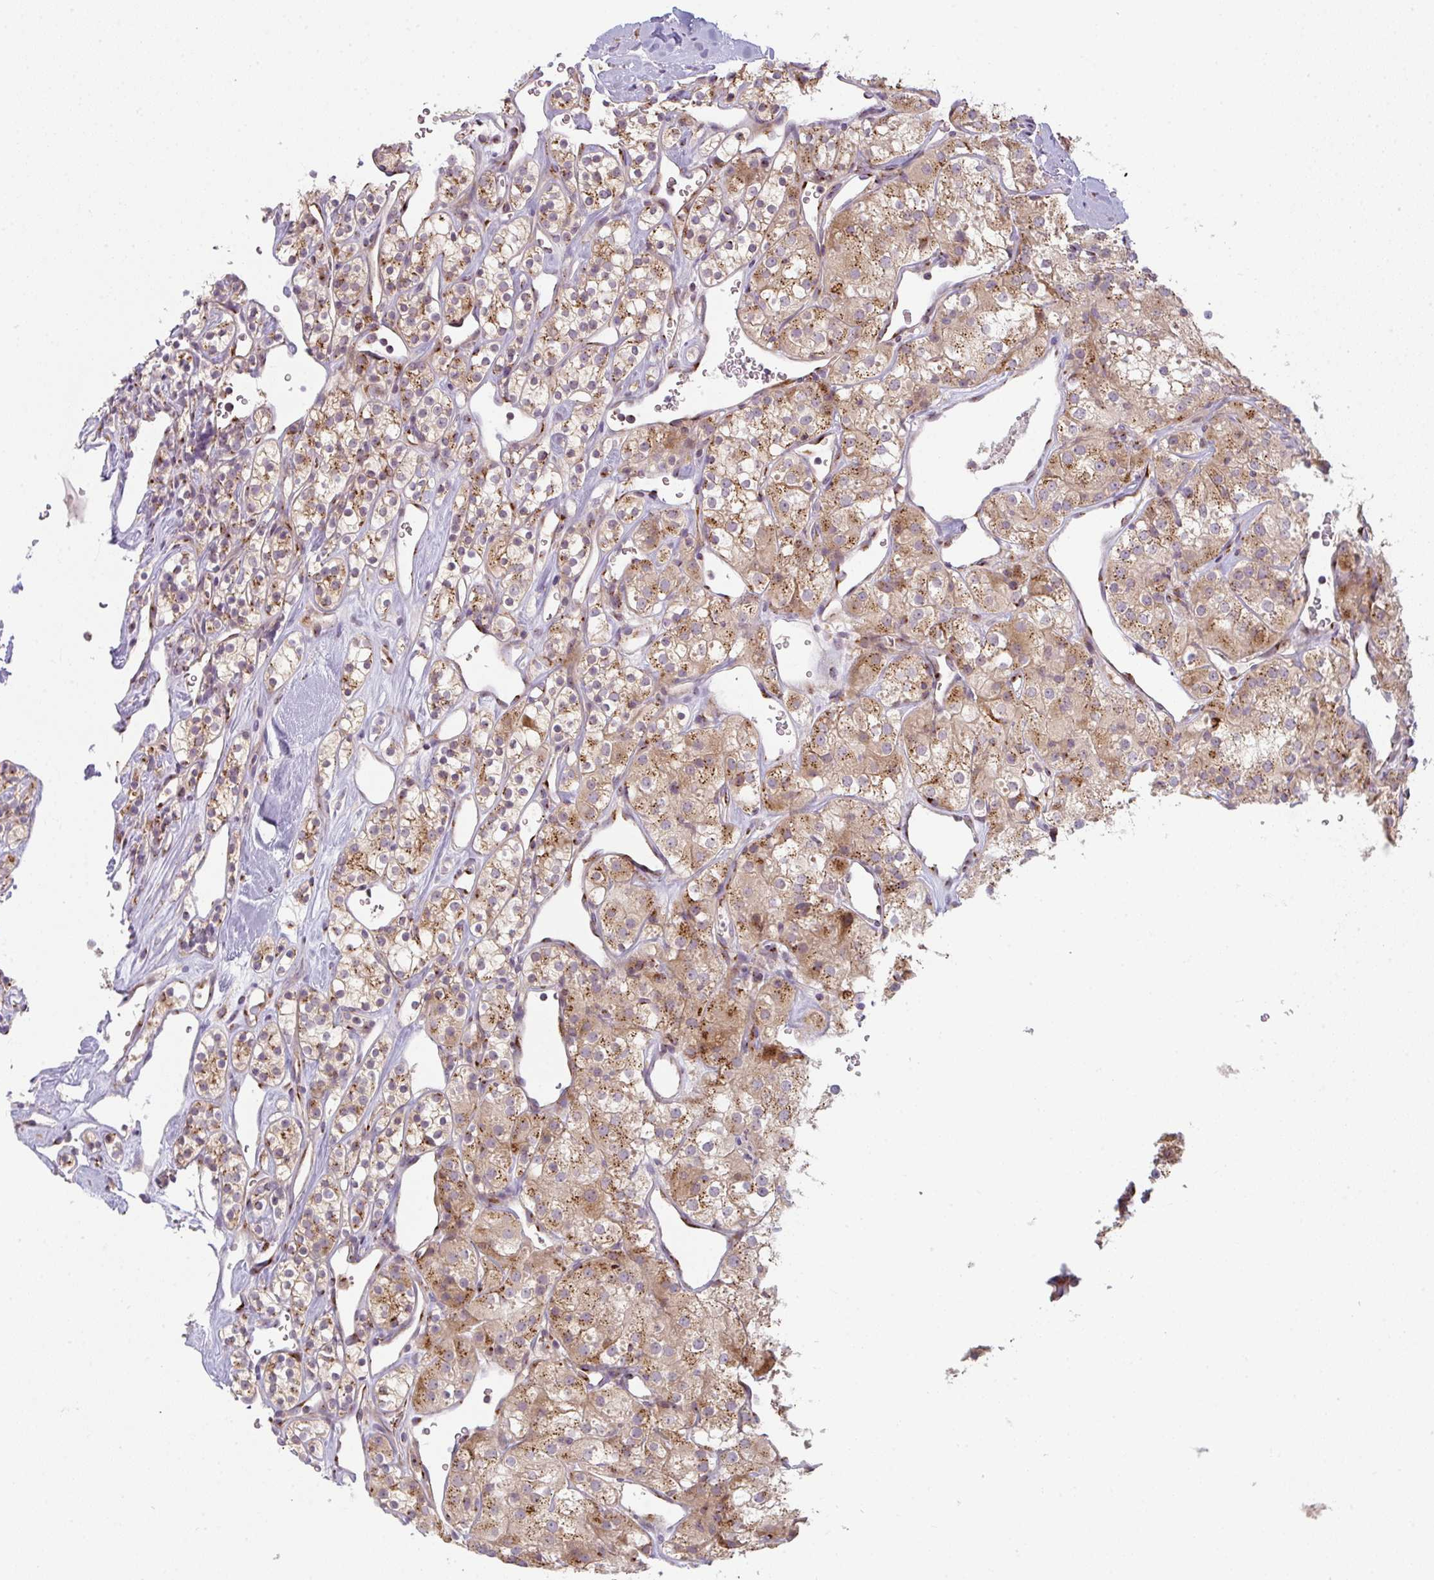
{"staining": {"intensity": "moderate", "quantity": ">75%", "location": "cytoplasmic/membranous"}, "tissue": "renal cancer", "cell_type": "Tumor cells", "image_type": "cancer", "snomed": [{"axis": "morphology", "description": "Adenocarcinoma, NOS"}, {"axis": "topography", "description": "Kidney"}], "caption": "Immunohistochemistry (DAB (3,3'-diaminobenzidine)) staining of renal cancer exhibits moderate cytoplasmic/membranous protein staining in about >75% of tumor cells.", "gene": "GVQW3", "patient": {"sex": "male", "age": 77}}